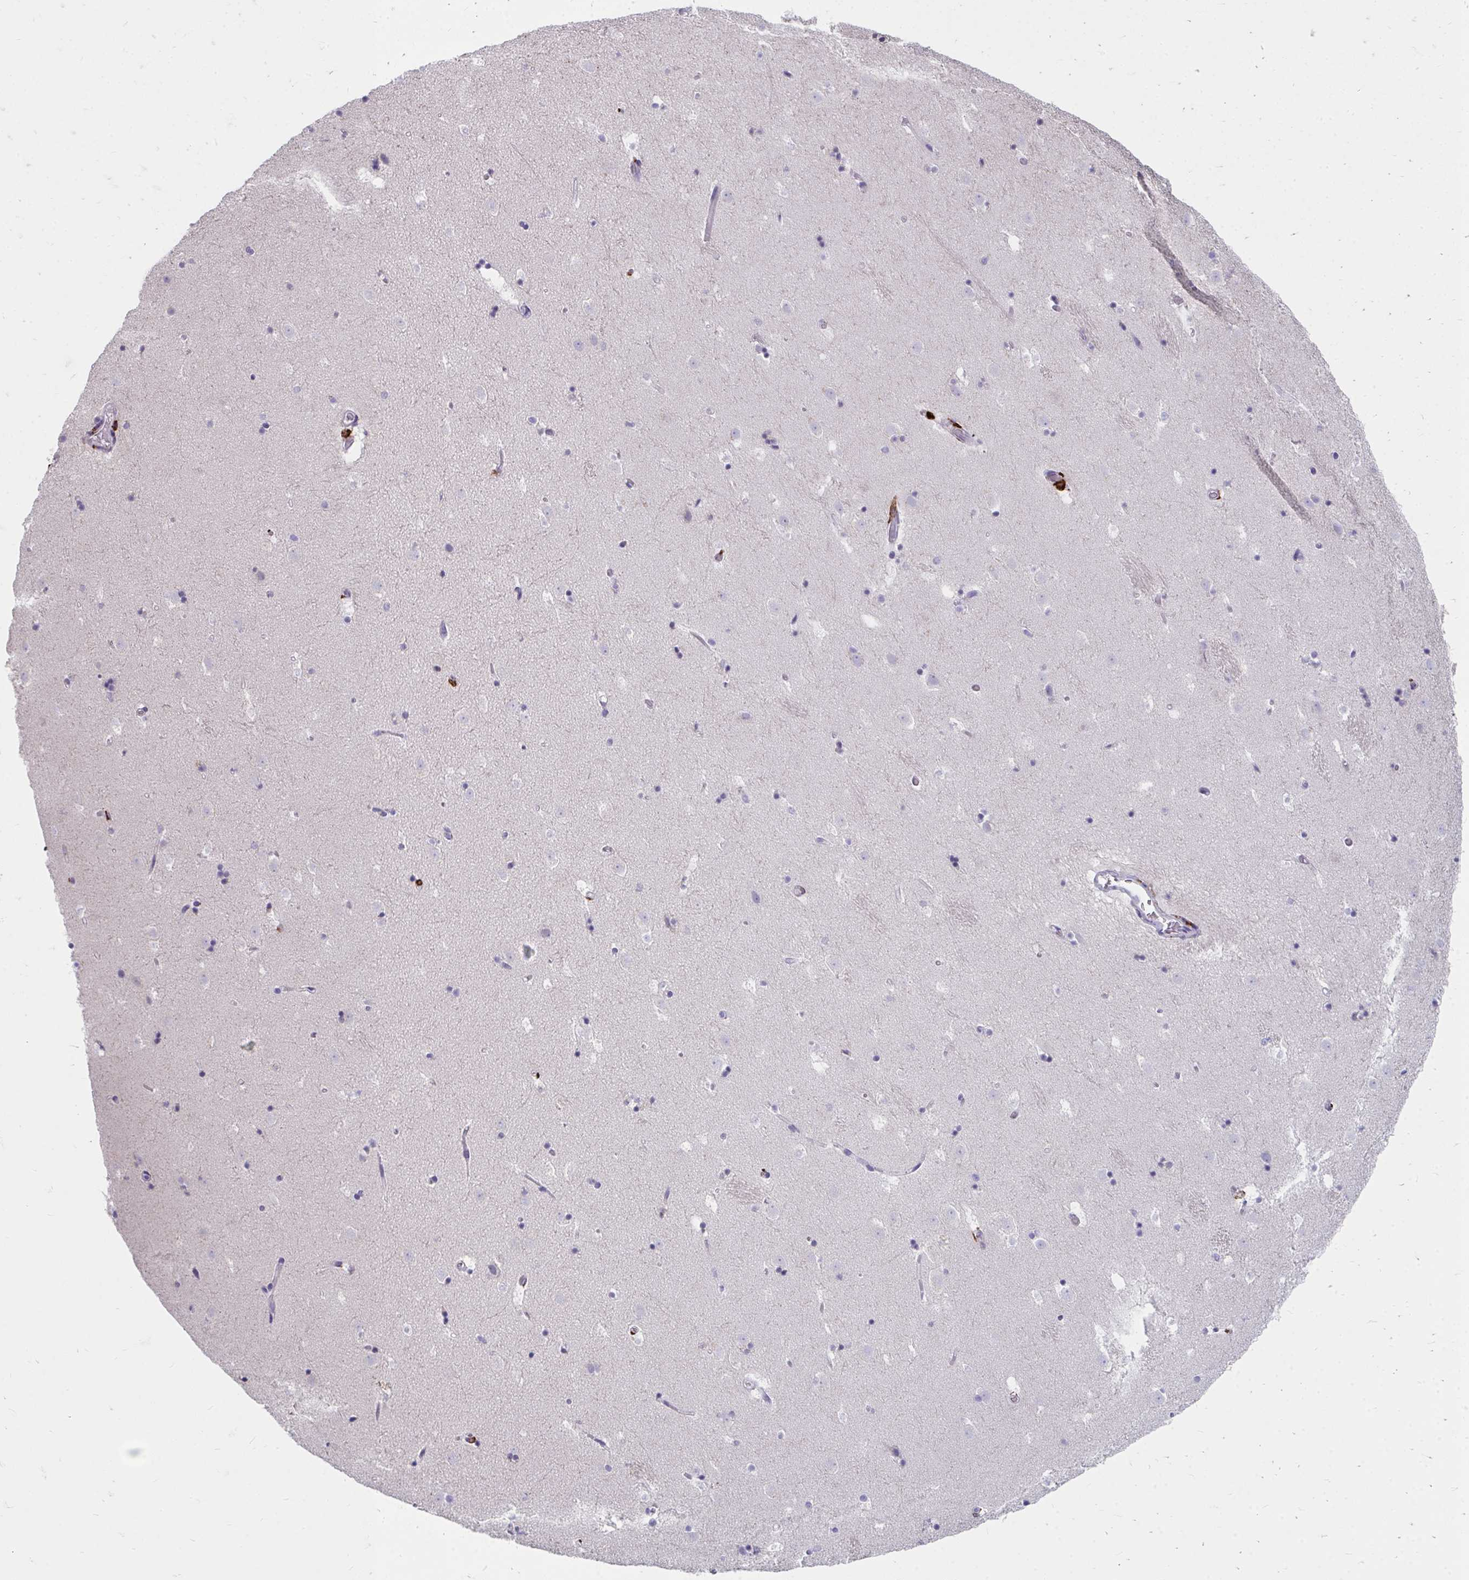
{"staining": {"intensity": "negative", "quantity": "none", "location": "none"}, "tissue": "caudate", "cell_type": "Glial cells", "image_type": "normal", "snomed": [{"axis": "morphology", "description": "Normal tissue, NOS"}, {"axis": "topography", "description": "Lateral ventricle wall"}], "caption": "This is an immunohistochemistry (IHC) micrograph of unremarkable caudate. There is no positivity in glial cells.", "gene": "CD163", "patient": {"sex": "male", "age": 37}}